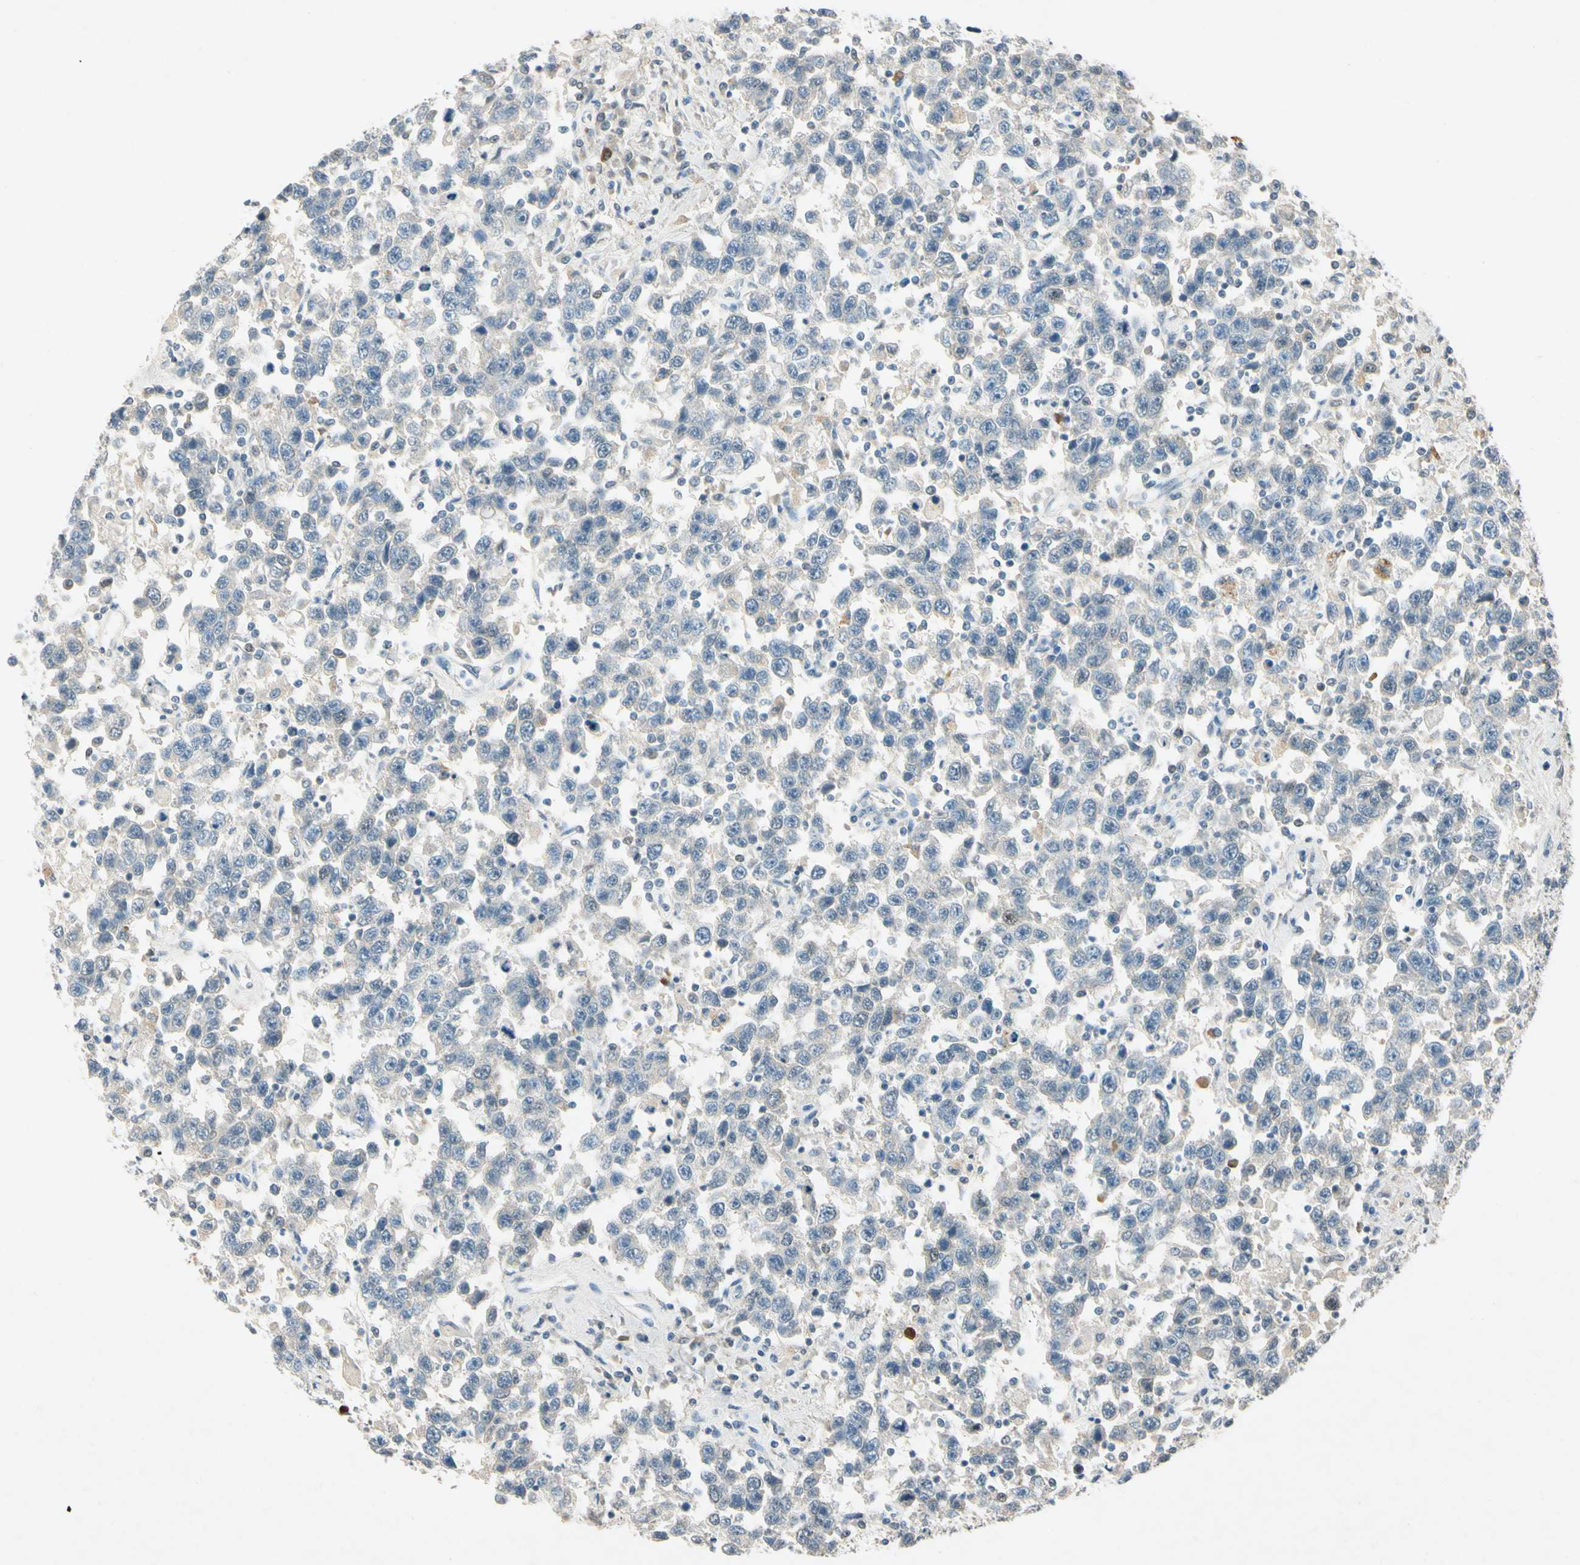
{"staining": {"intensity": "negative", "quantity": "none", "location": "none"}, "tissue": "testis cancer", "cell_type": "Tumor cells", "image_type": "cancer", "snomed": [{"axis": "morphology", "description": "Seminoma, NOS"}, {"axis": "topography", "description": "Testis"}], "caption": "A high-resolution photomicrograph shows immunohistochemistry (IHC) staining of testis cancer (seminoma), which demonstrates no significant staining in tumor cells.", "gene": "HSPA1B", "patient": {"sex": "male", "age": 41}}